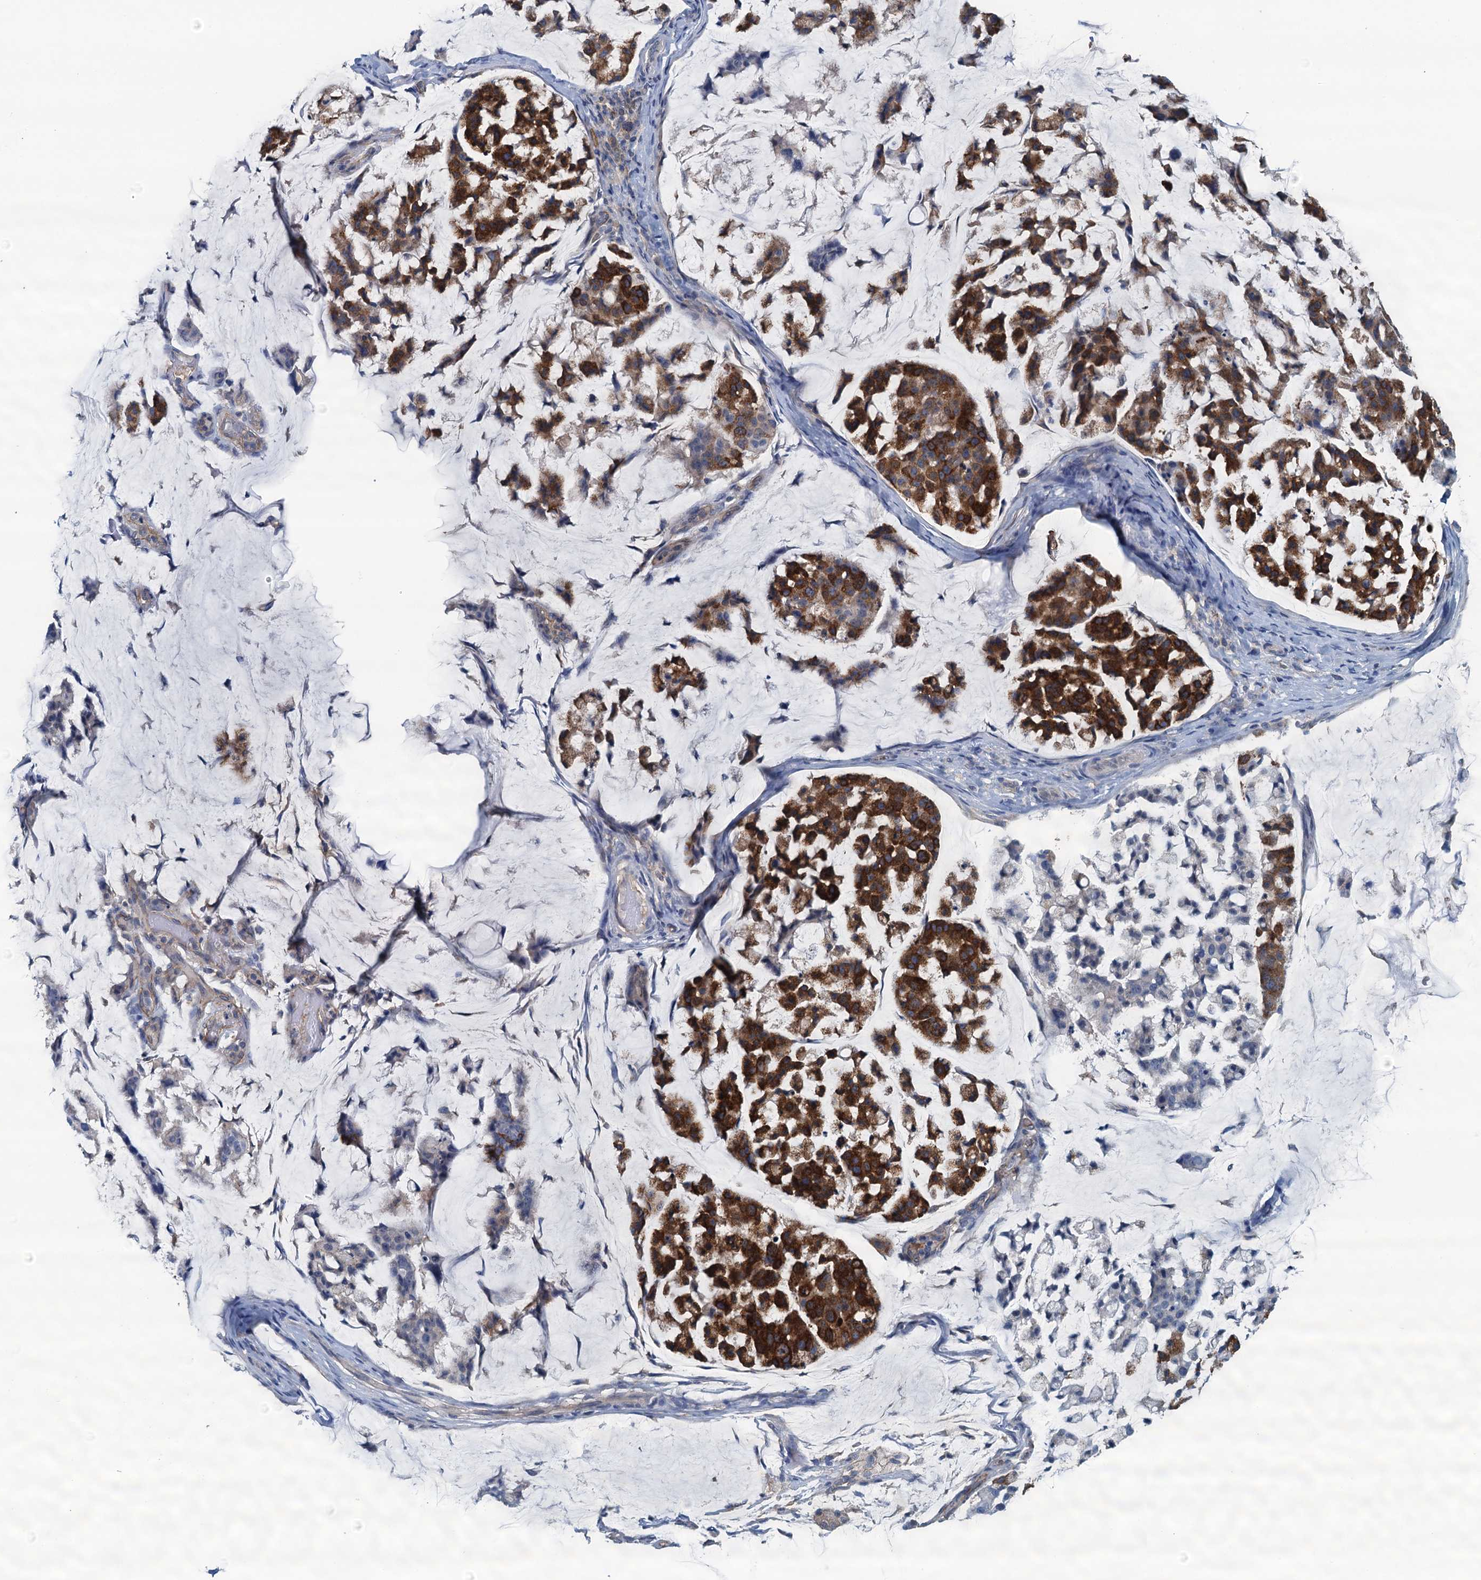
{"staining": {"intensity": "strong", "quantity": ">75%", "location": "cytoplasmic/membranous"}, "tissue": "stomach cancer", "cell_type": "Tumor cells", "image_type": "cancer", "snomed": [{"axis": "morphology", "description": "Adenocarcinoma, NOS"}, {"axis": "topography", "description": "Stomach, lower"}], "caption": "Stomach cancer (adenocarcinoma) stained with DAB (3,3'-diaminobenzidine) immunohistochemistry displays high levels of strong cytoplasmic/membranous positivity in about >75% of tumor cells.", "gene": "THAP10", "patient": {"sex": "male", "age": 67}}